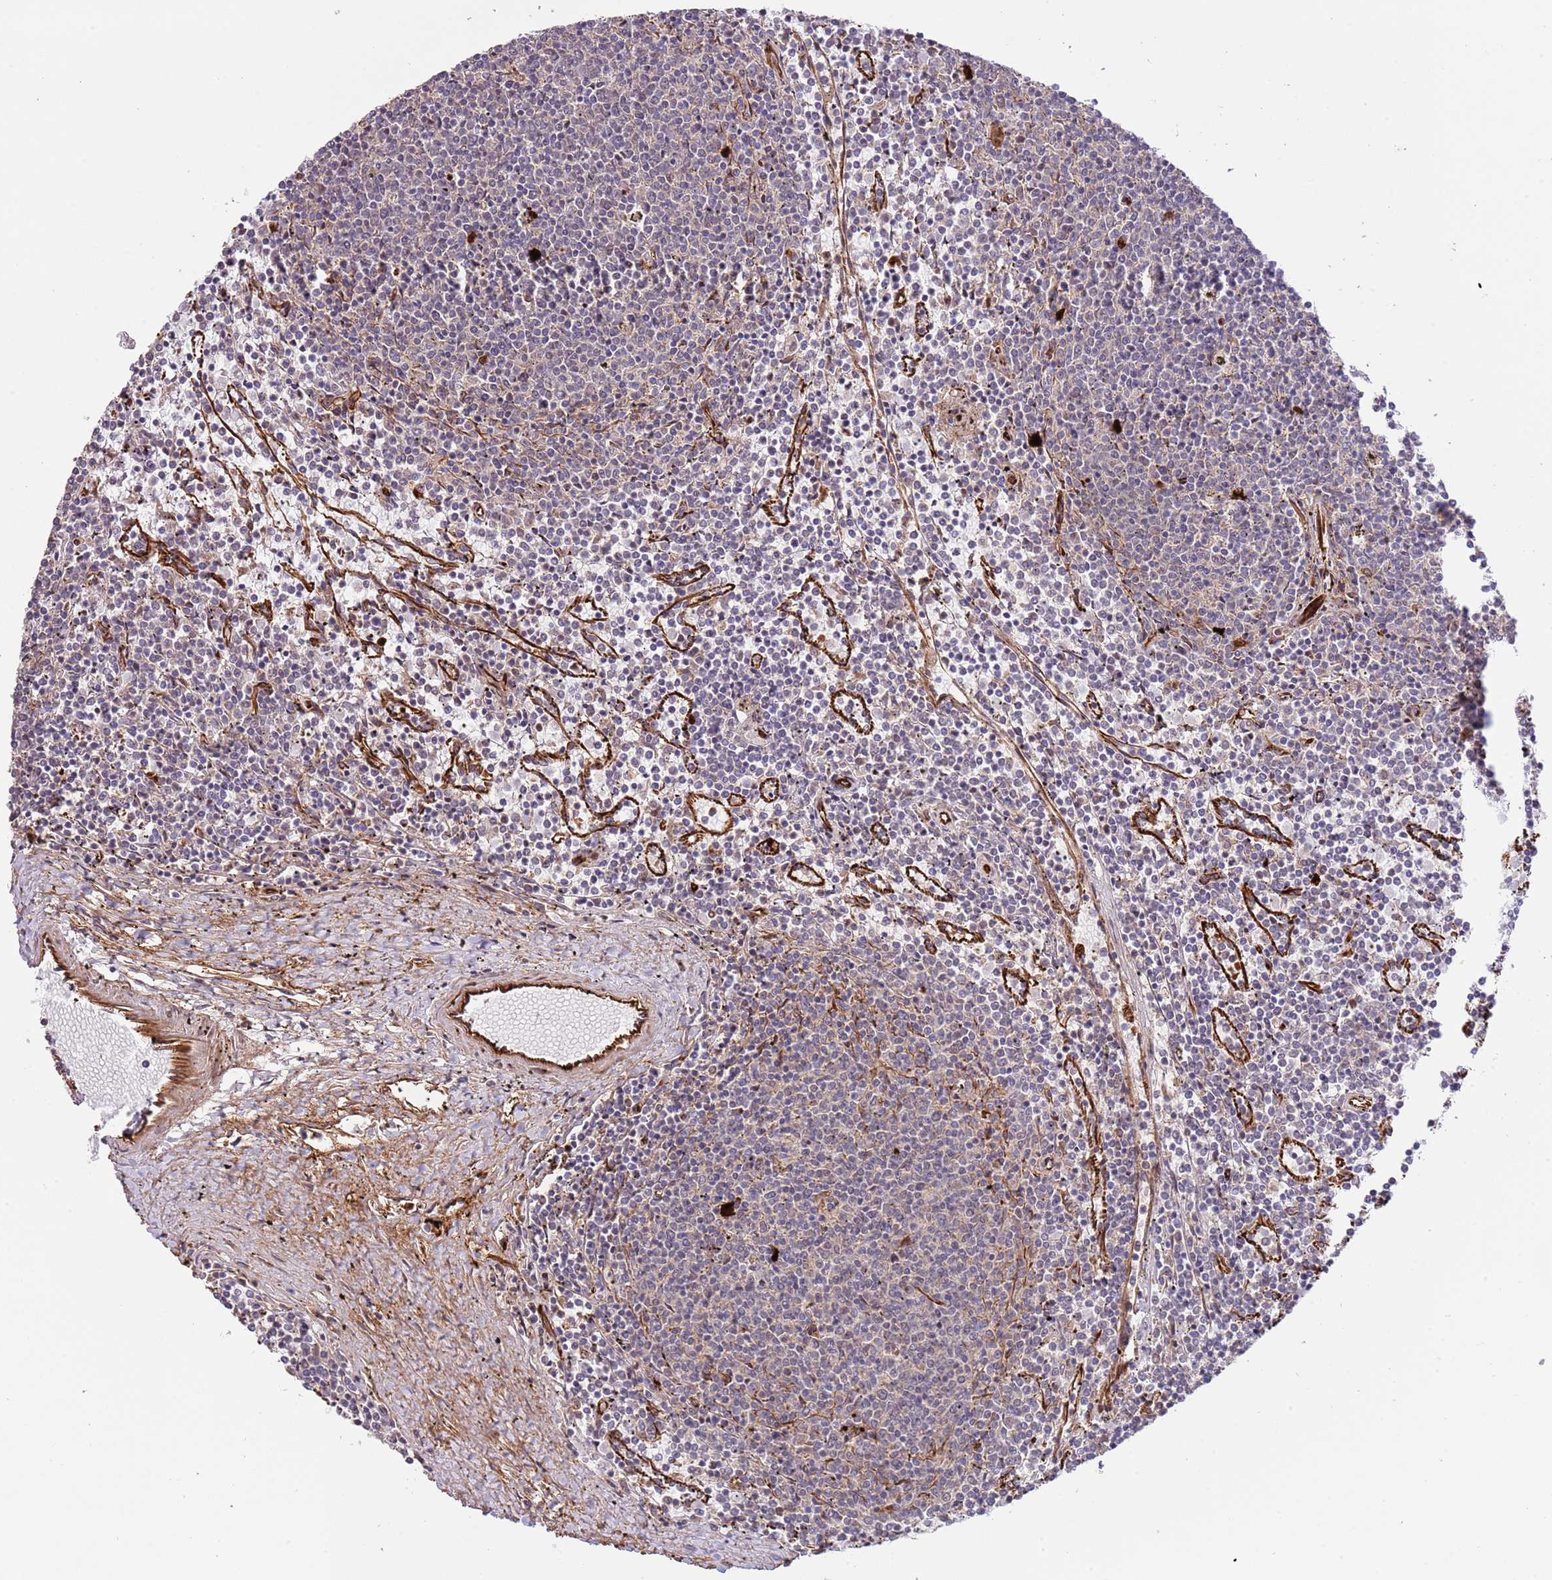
{"staining": {"intensity": "negative", "quantity": "none", "location": "none"}, "tissue": "lymphoma", "cell_type": "Tumor cells", "image_type": "cancer", "snomed": [{"axis": "morphology", "description": "Malignant lymphoma, non-Hodgkin's type, Low grade"}, {"axis": "topography", "description": "Spleen"}], "caption": "Human lymphoma stained for a protein using IHC shows no expression in tumor cells.", "gene": "NEK3", "patient": {"sex": "female", "age": 50}}